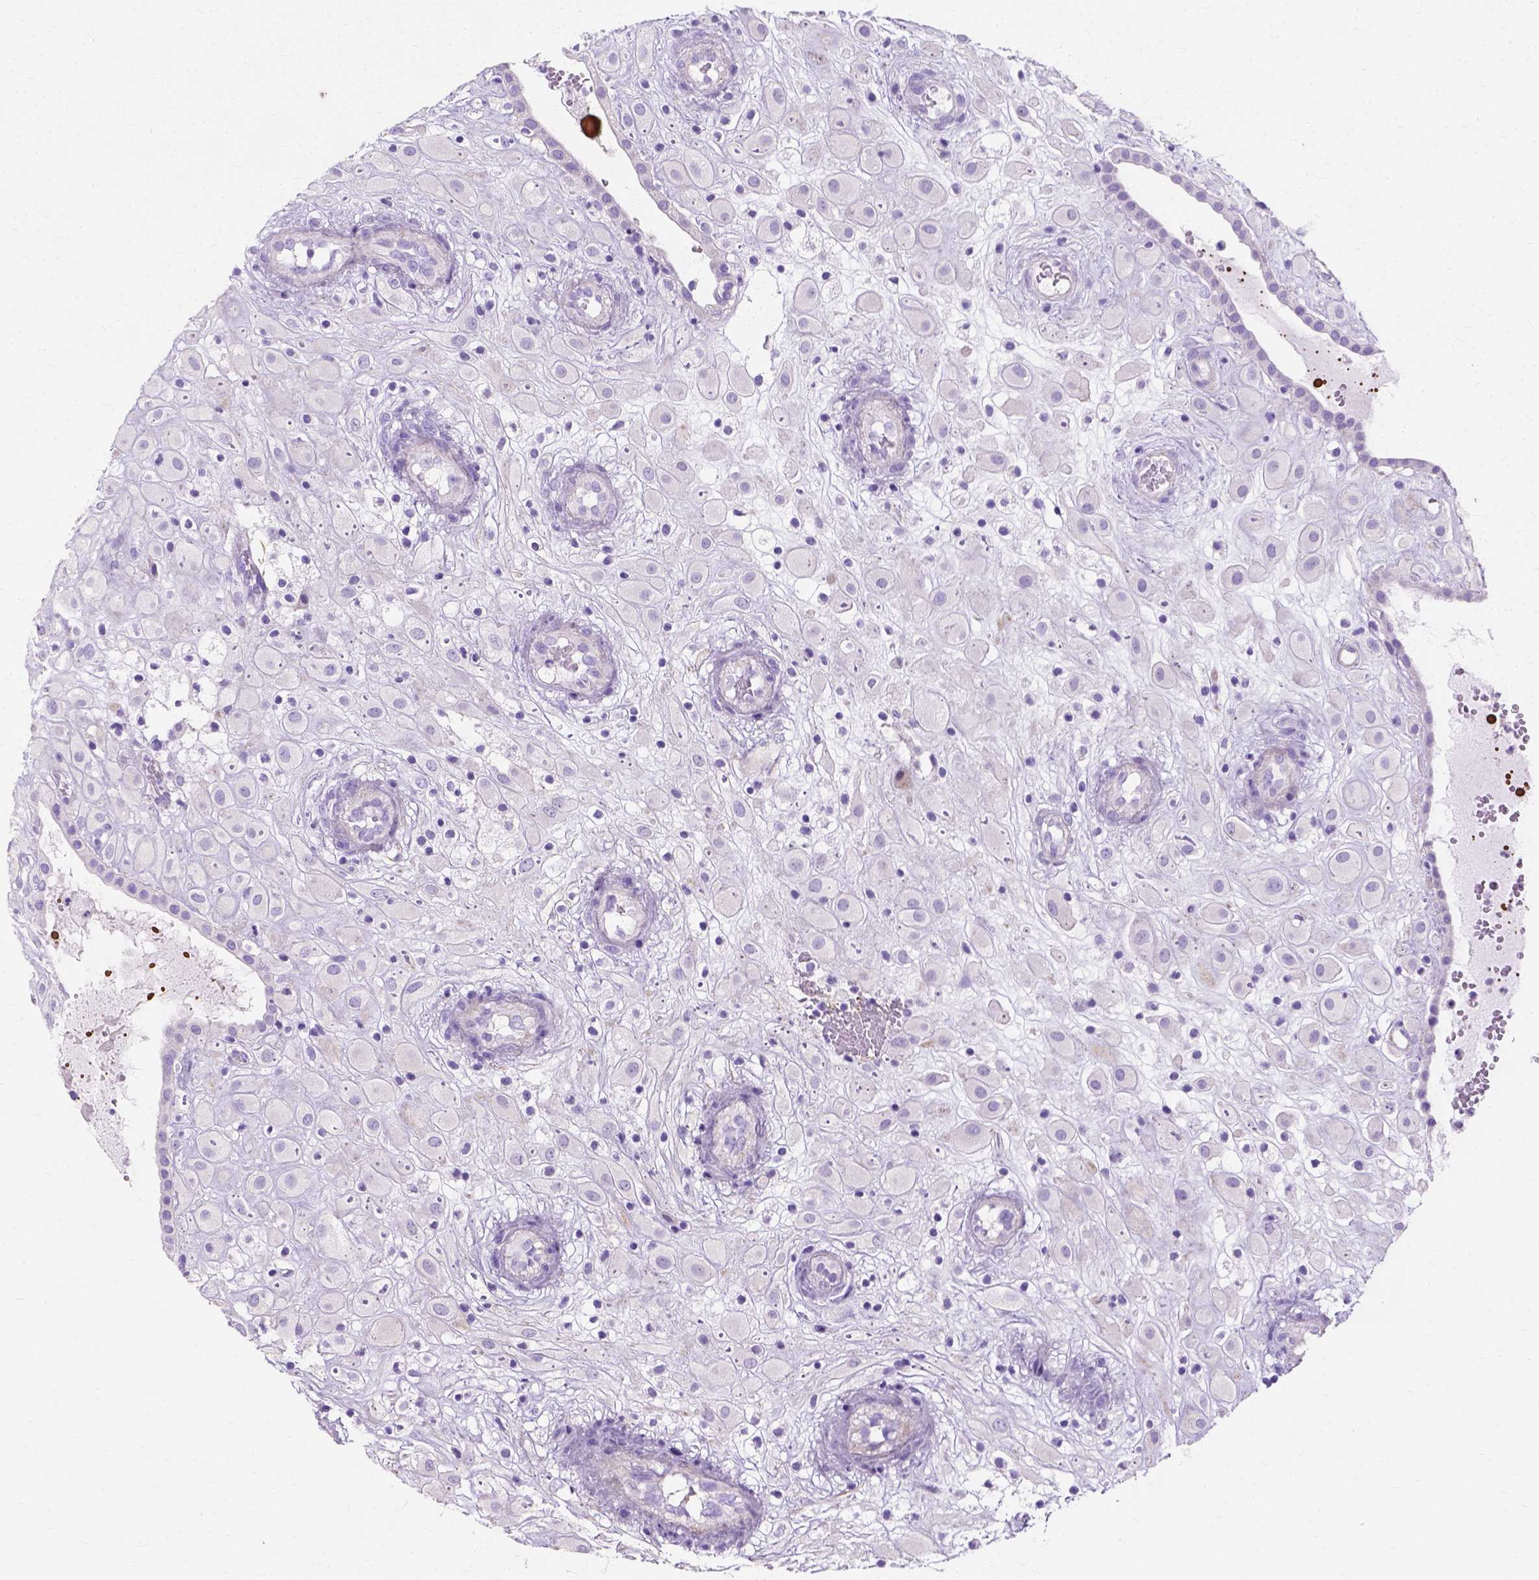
{"staining": {"intensity": "negative", "quantity": "none", "location": "none"}, "tissue": "placenta", "cell_type": "Decidual cells", "image_type": "normal", "snomed": [{"axis": "morphology", "description": "Normal tissue, NOS"}, {"axis": "topography", "description": "Placenta"}], "caption": "Histopathology image shows no significant protein positivity in decidual cells of unremarkable placenta.", "gene": "MYH15", "patient": {"sex": "female", "age": 24}}